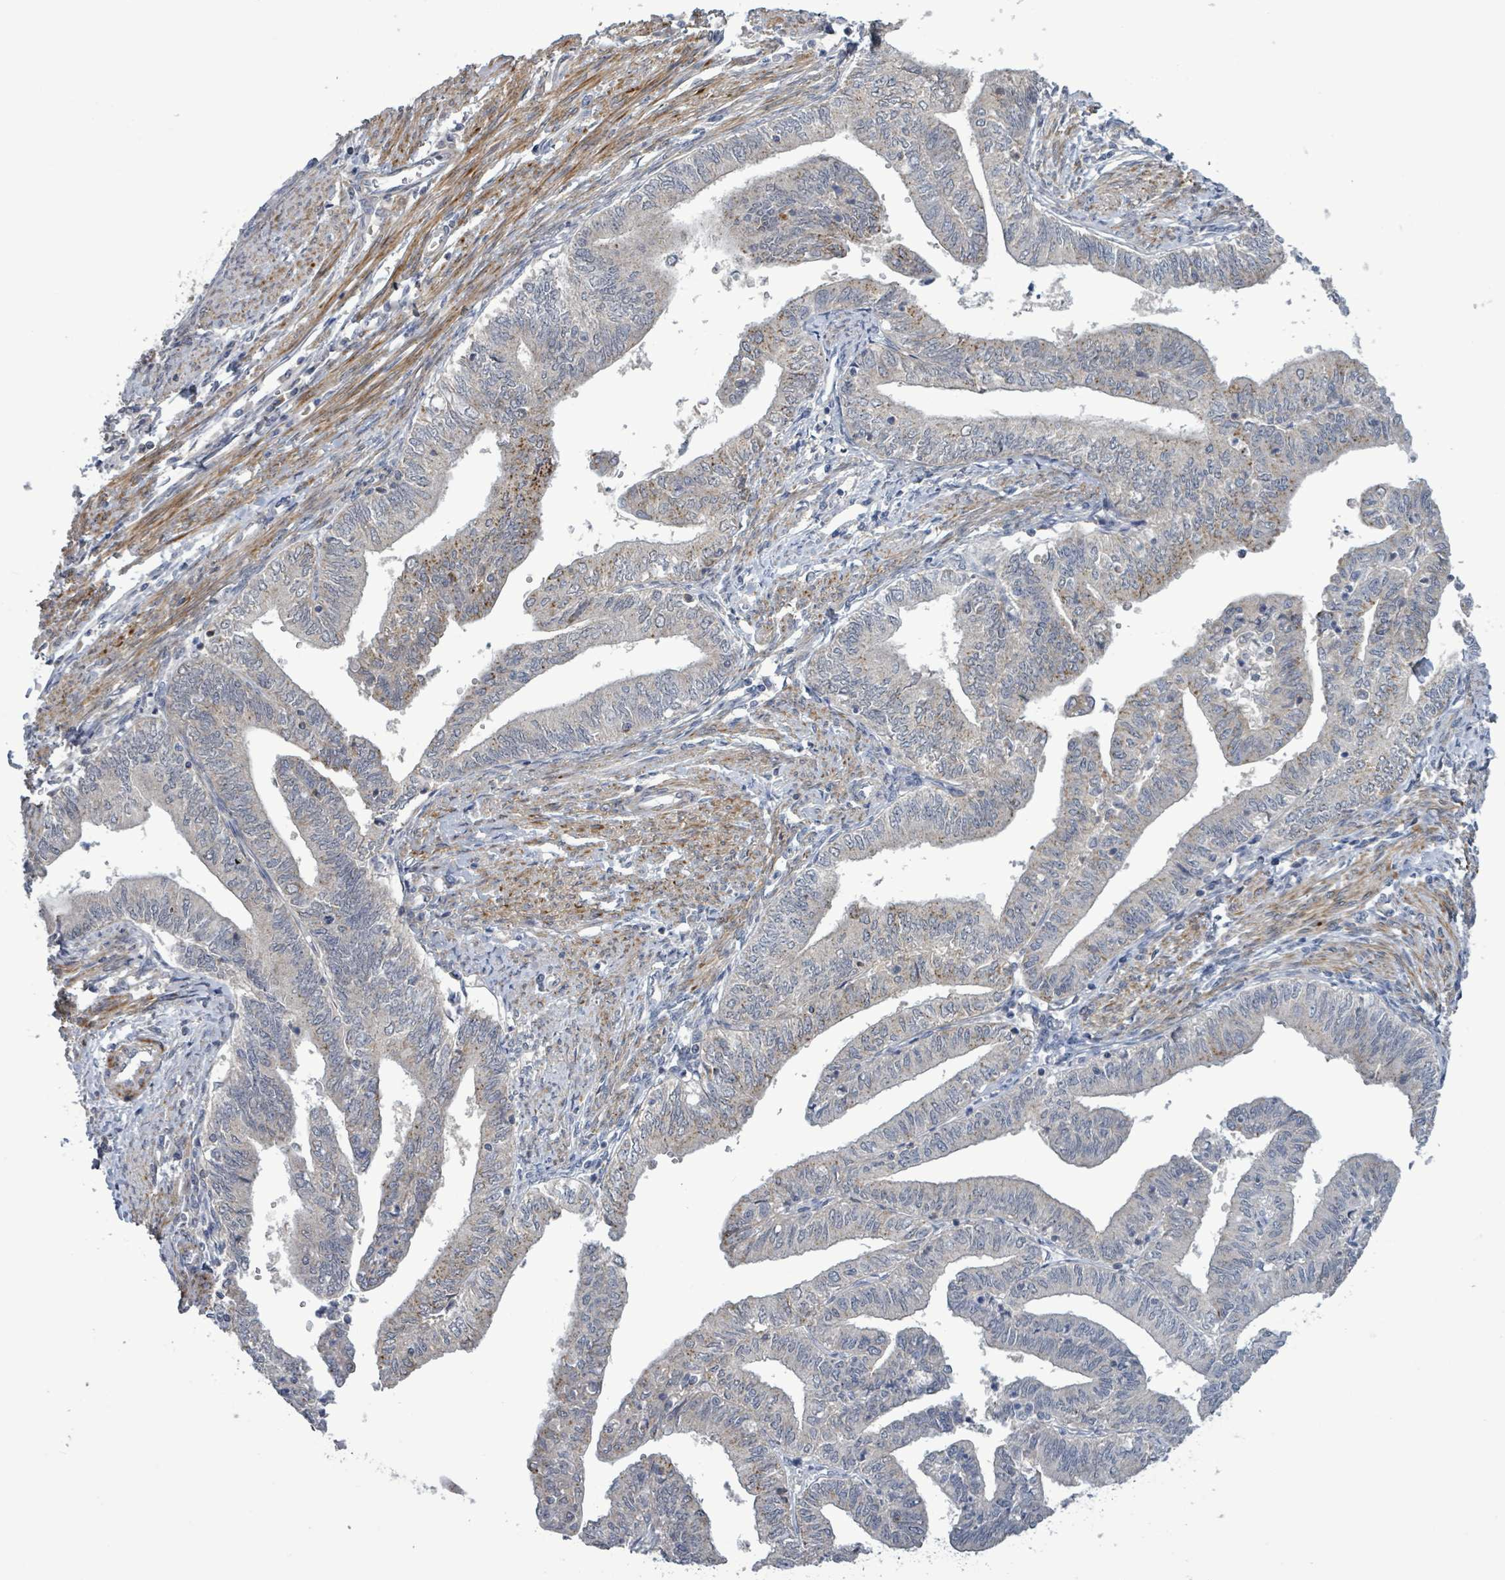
{"staining": {"intensity": "negative", "quantity": "none", "location": "none"}, "tissue": "endometrial cancer", "cell_type": "Tumor cells", "image_type": "cancer", "snomed": [{"axis": "morphology", "description": "Adenocarcinoma, NOS"}, {"axis": "topography", "description": "Endometrium"}], "caption": "High power microscopy micrograph of an IHC image of adenocarcinoma (endometrial), revealing no significant staining in tumor cells.", "gene": "AMMECR1", "patient": {"sex": "female", "age": 66}}